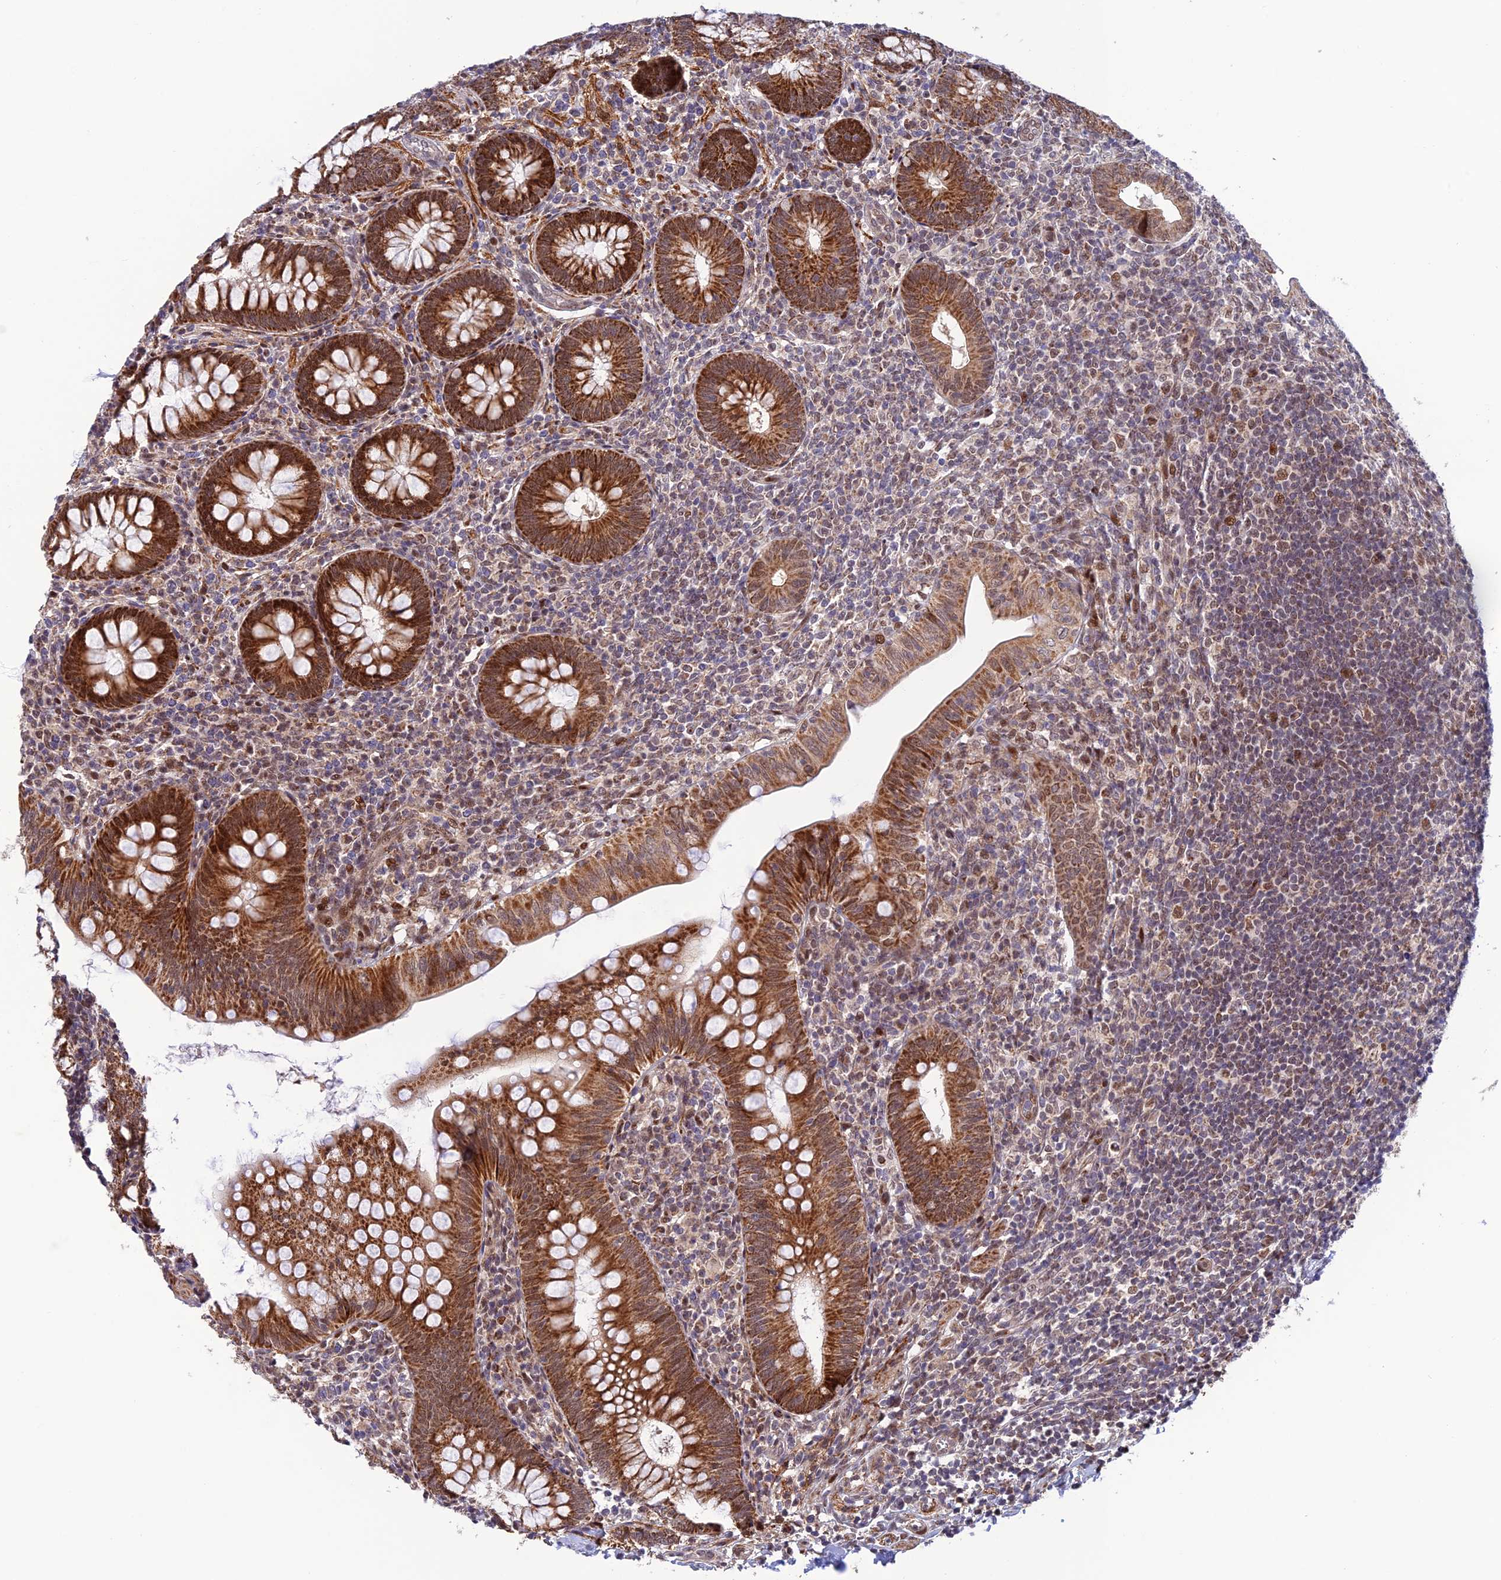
{"staining": {"intensity": "strong", "quantity": ">75%", "location": "cytoplasmic/membranous"}, "tissue": "appendix", "cell_type": "Glandular cells", "image_type": "normal", "snomed": [{"axis": "morphology", "description": "Normal tissue, NOS"}, {"axis": "topography", "description": "Appendix"}], "caption": "A high-resolution histopathology image shows IHC staining of benign appendix, which reveals strong cytoplasmic/membranous expression in approximately >75% of glandular cells.", "gene": "WDR55", "patient": {"sex": "male", "age": 14}}